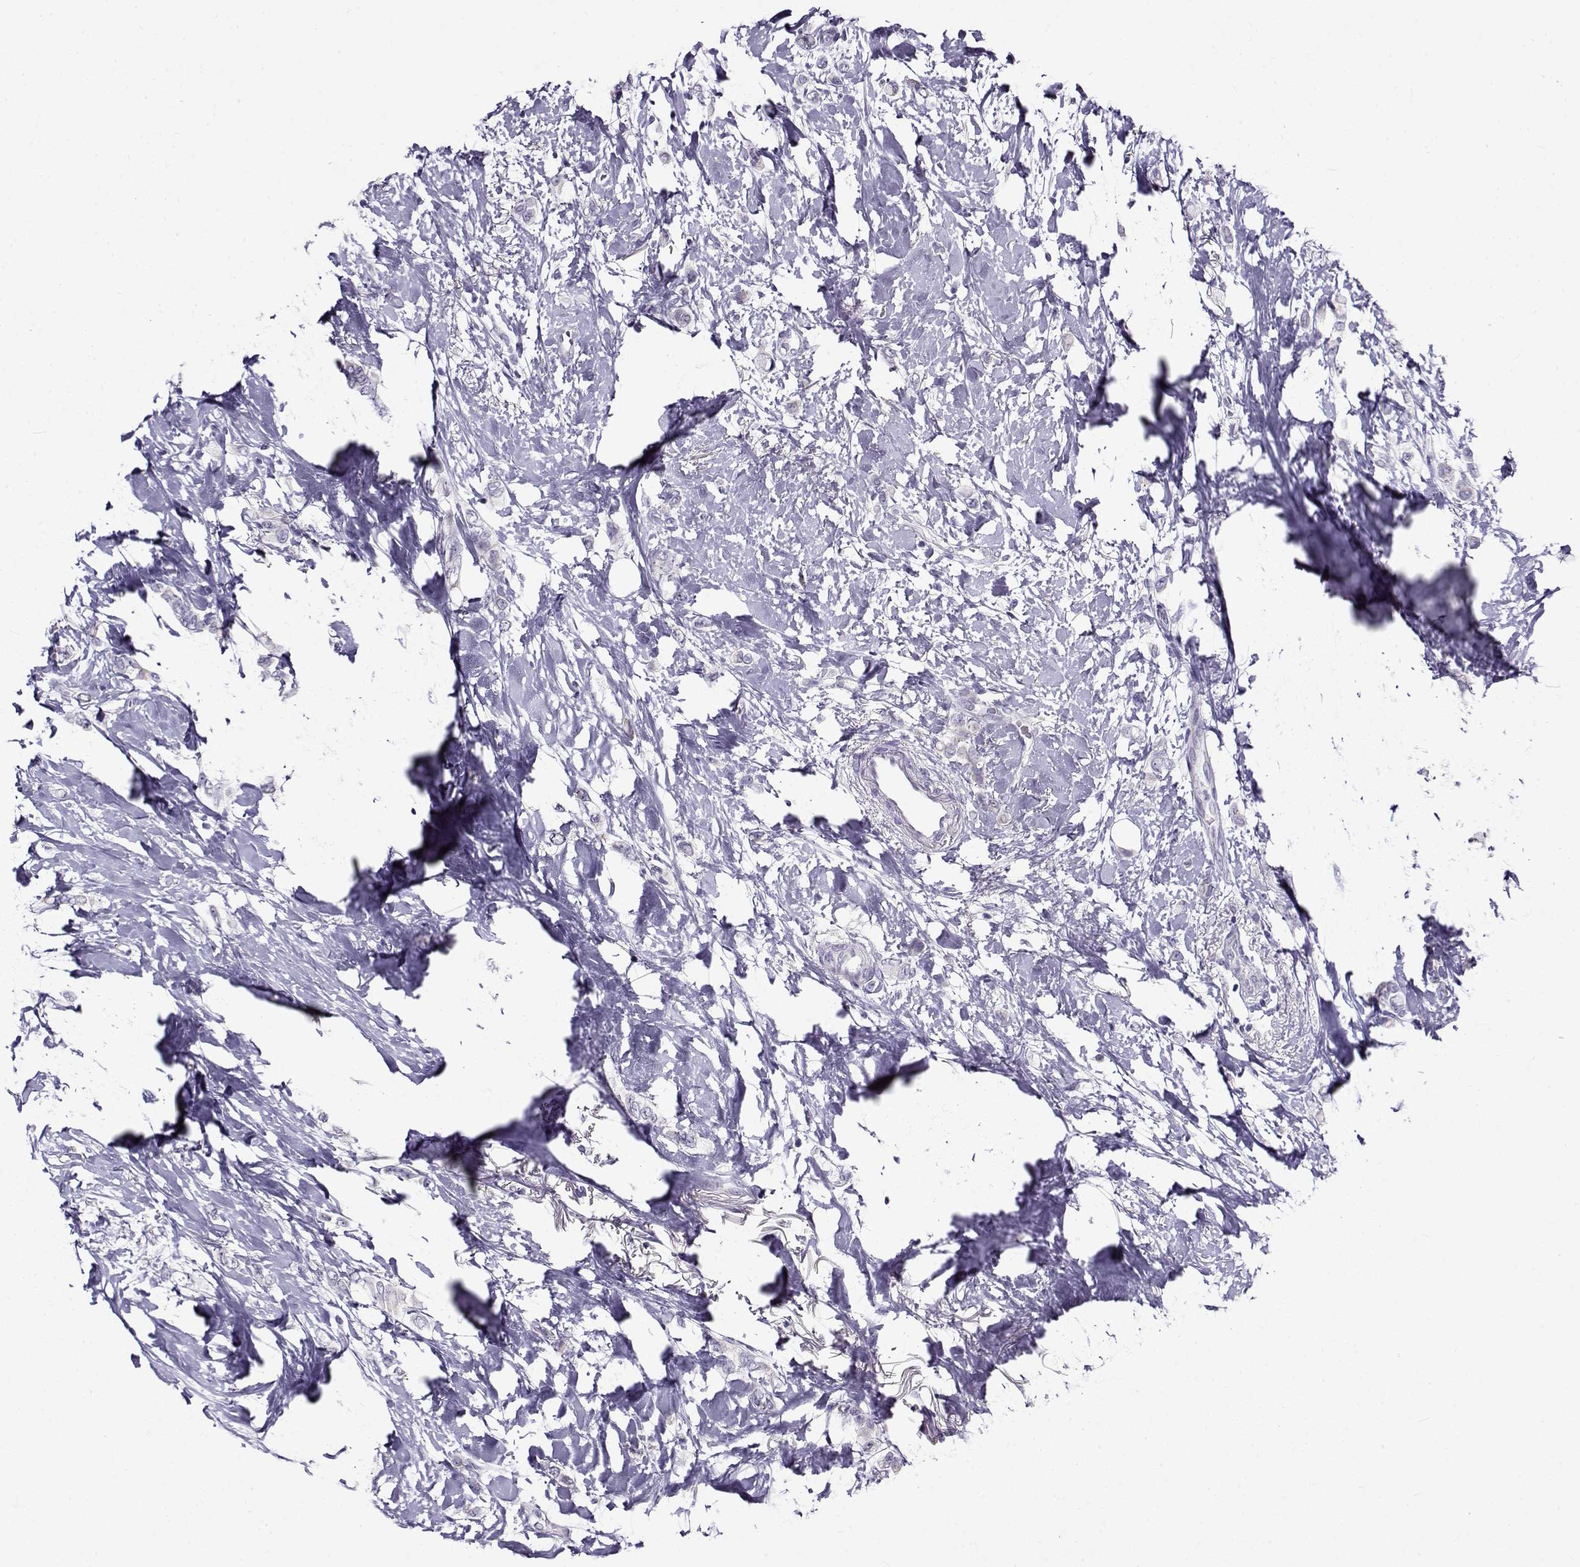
{"staining": {"intensity": "negative", "quantity": "none", "location": "none"}, "tissue": "breast cancer", "cell_type": "Tumor cells", "image_type": "cancer", "snomed": [{"axis": "morphology", "description": "Lobular carcinoma"}, {"axis": "topography", "description": "Breast"}], "caption": "This histopathology image is of breast cancer (lobular carcinoma) stained with immunohistochemistry (IHC) to label a protein in brown with the nuclei are counter-stained blue. There is no expression in tumor cells.", "gene": "FEZF1", "patient": {"sex": "female", "age": 66}}